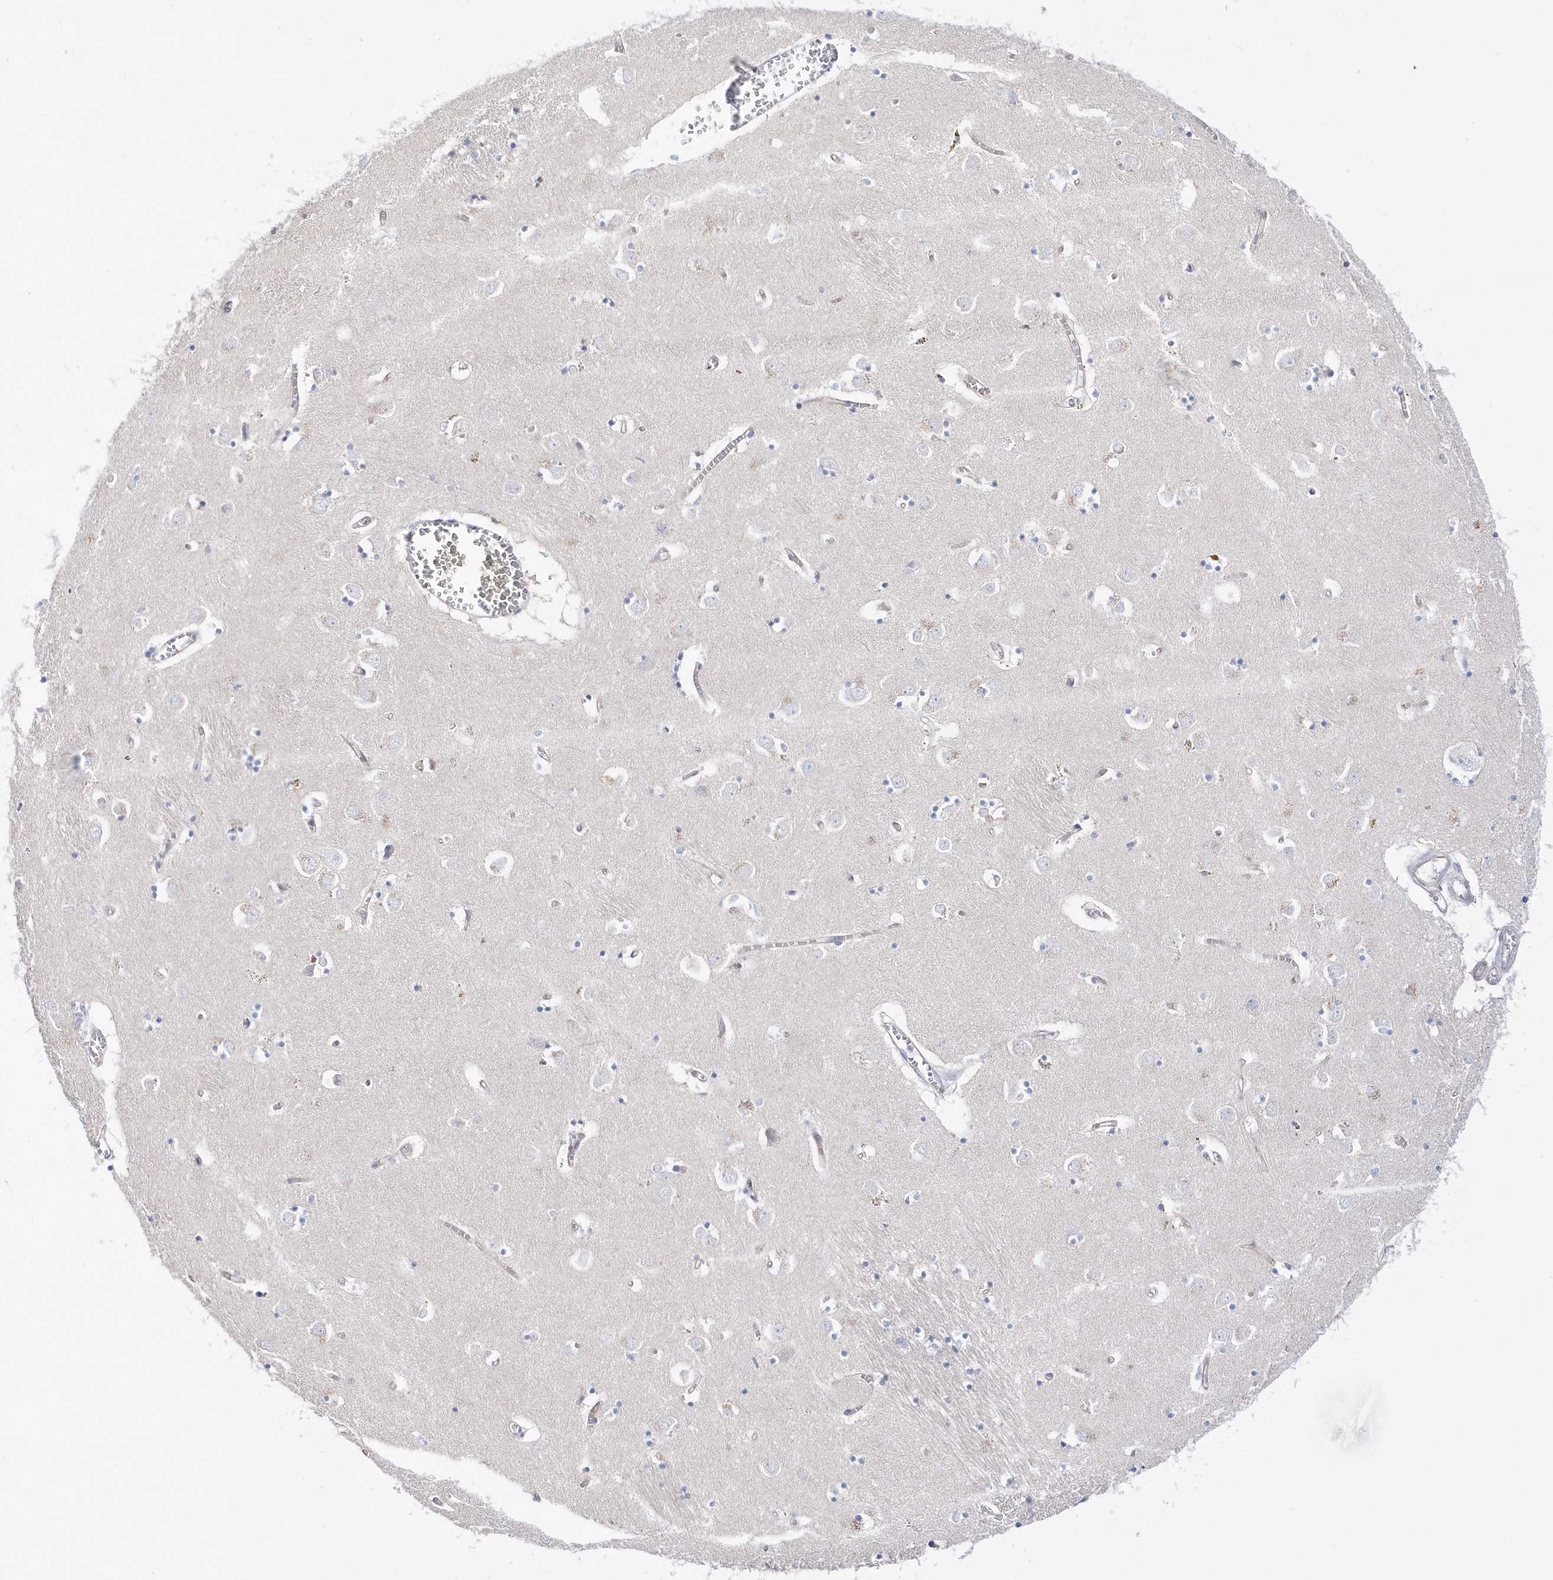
{"staining": {"intensity": "weak", "quantity": "<25%", "location": "cytoplasmic/membranous"}, "tissue": "caudate", "cell_type": "Glial cells", "image_type": "normal", "snomed": [{"axis": "morphology", "description": "Normal tissue, NOS"}, {"axis": "topography", "description": "Lateral ventricle wall"}], "caption": "The photomicrograph reveals no staining of glial cells in benign caudate. The staining is performed using DAB (3,3'-diaminobenzidine) brown chromogen with nuclei counter-stained in using hematoxylin.", "gene": "TMCO6", "patient": {"sex": "male", "age": 70}}